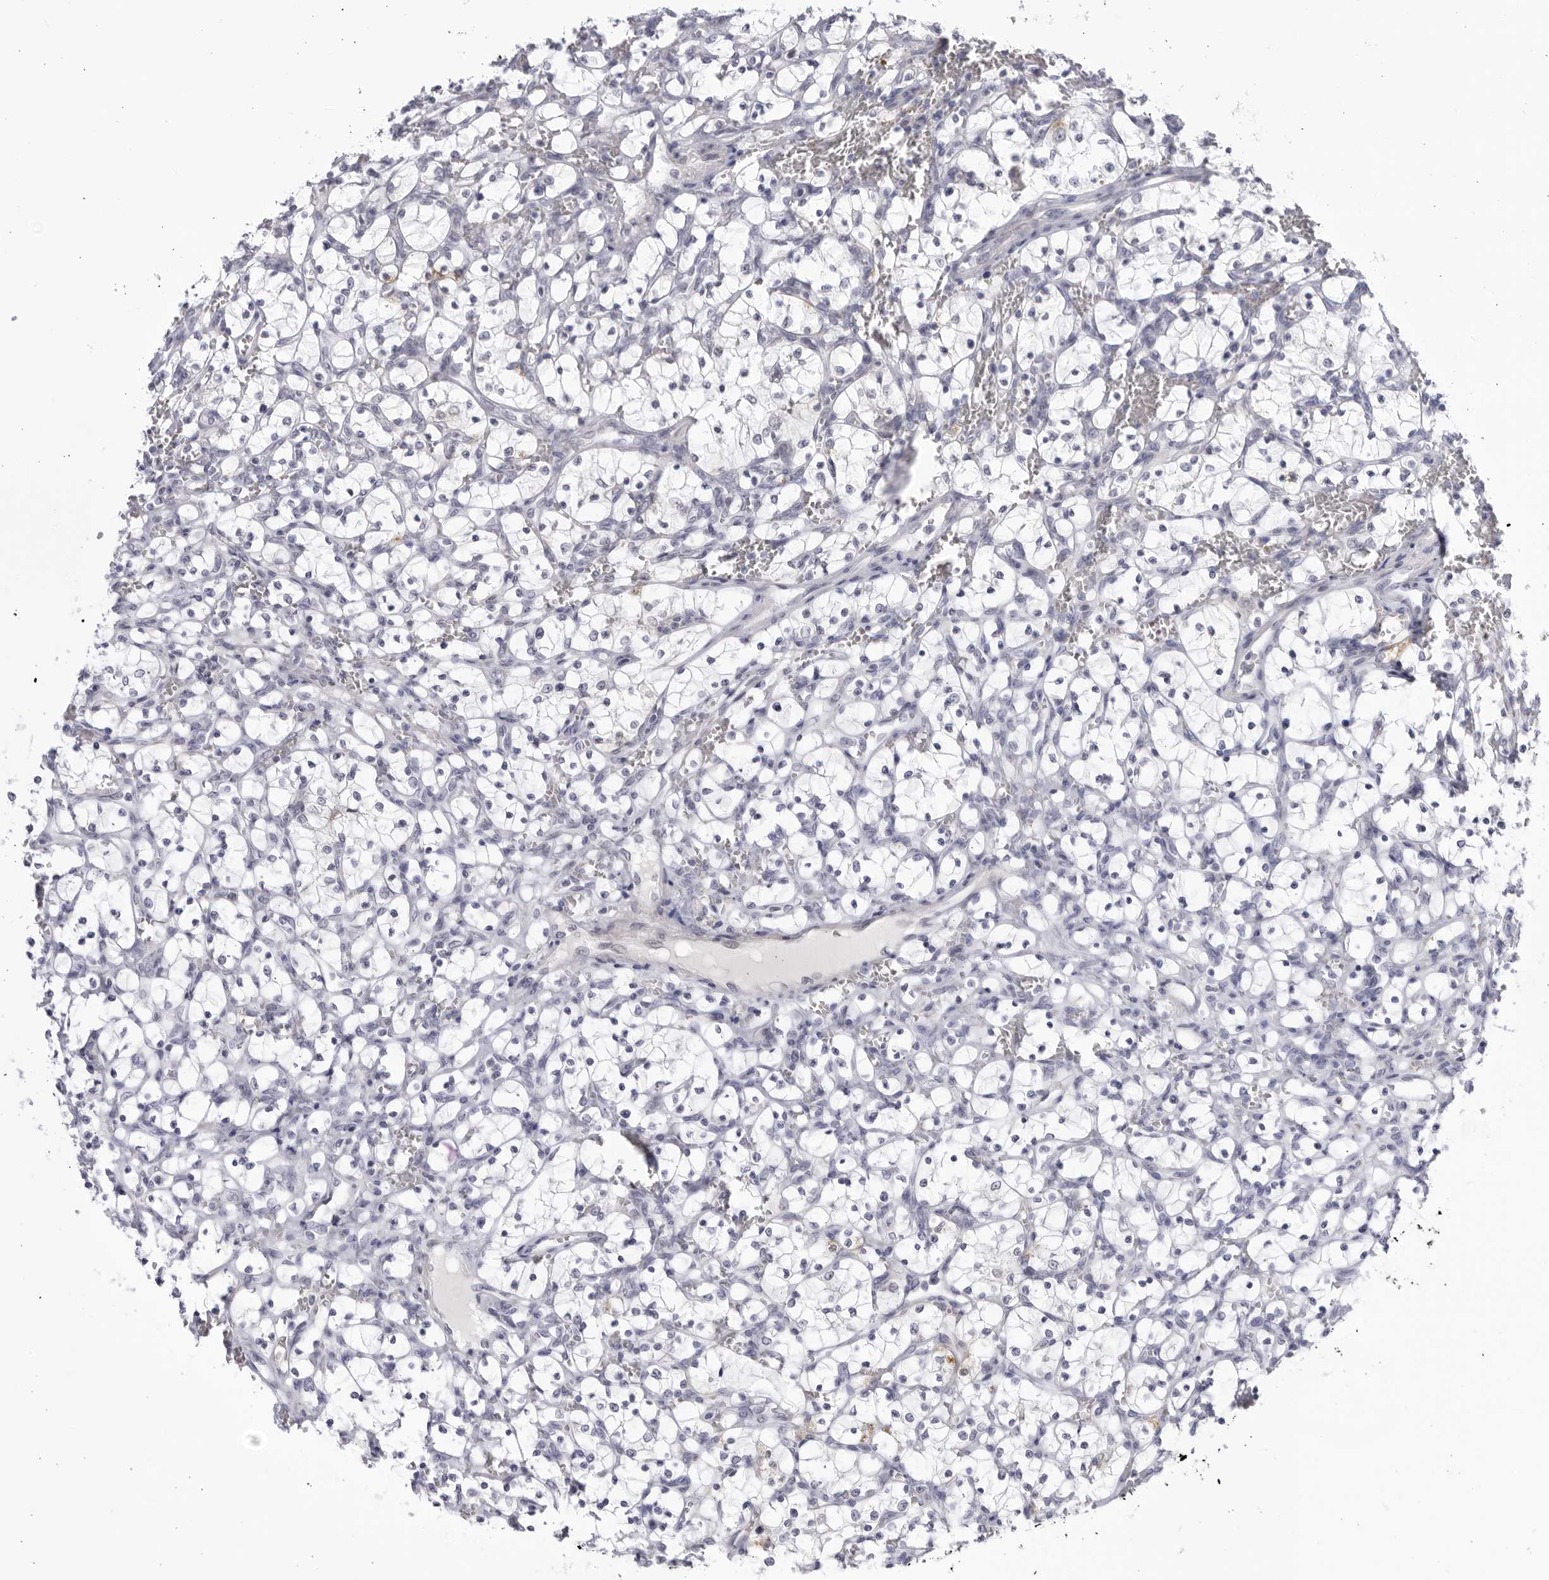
{"staining": {"intensity": "negative", "quantity": "none", "location": "none"}, "tissue": "renal cancer", "cell_type": "Tumor cells", "image_type": "cancer", "snomed": [{"axis": "morphology", "description": "Adenocarcinoma, NOS"}, {"axis": "topography", "description": "Kidney"}], "caption": "DAB (3,3'-diaminobenzidine) immunohistochemical staining of human renal adenocarcinoma exhibits no significant positivity in tumor cells.", "gene": "CNBD1", "patient": {"sex": "female", "age": 69}}